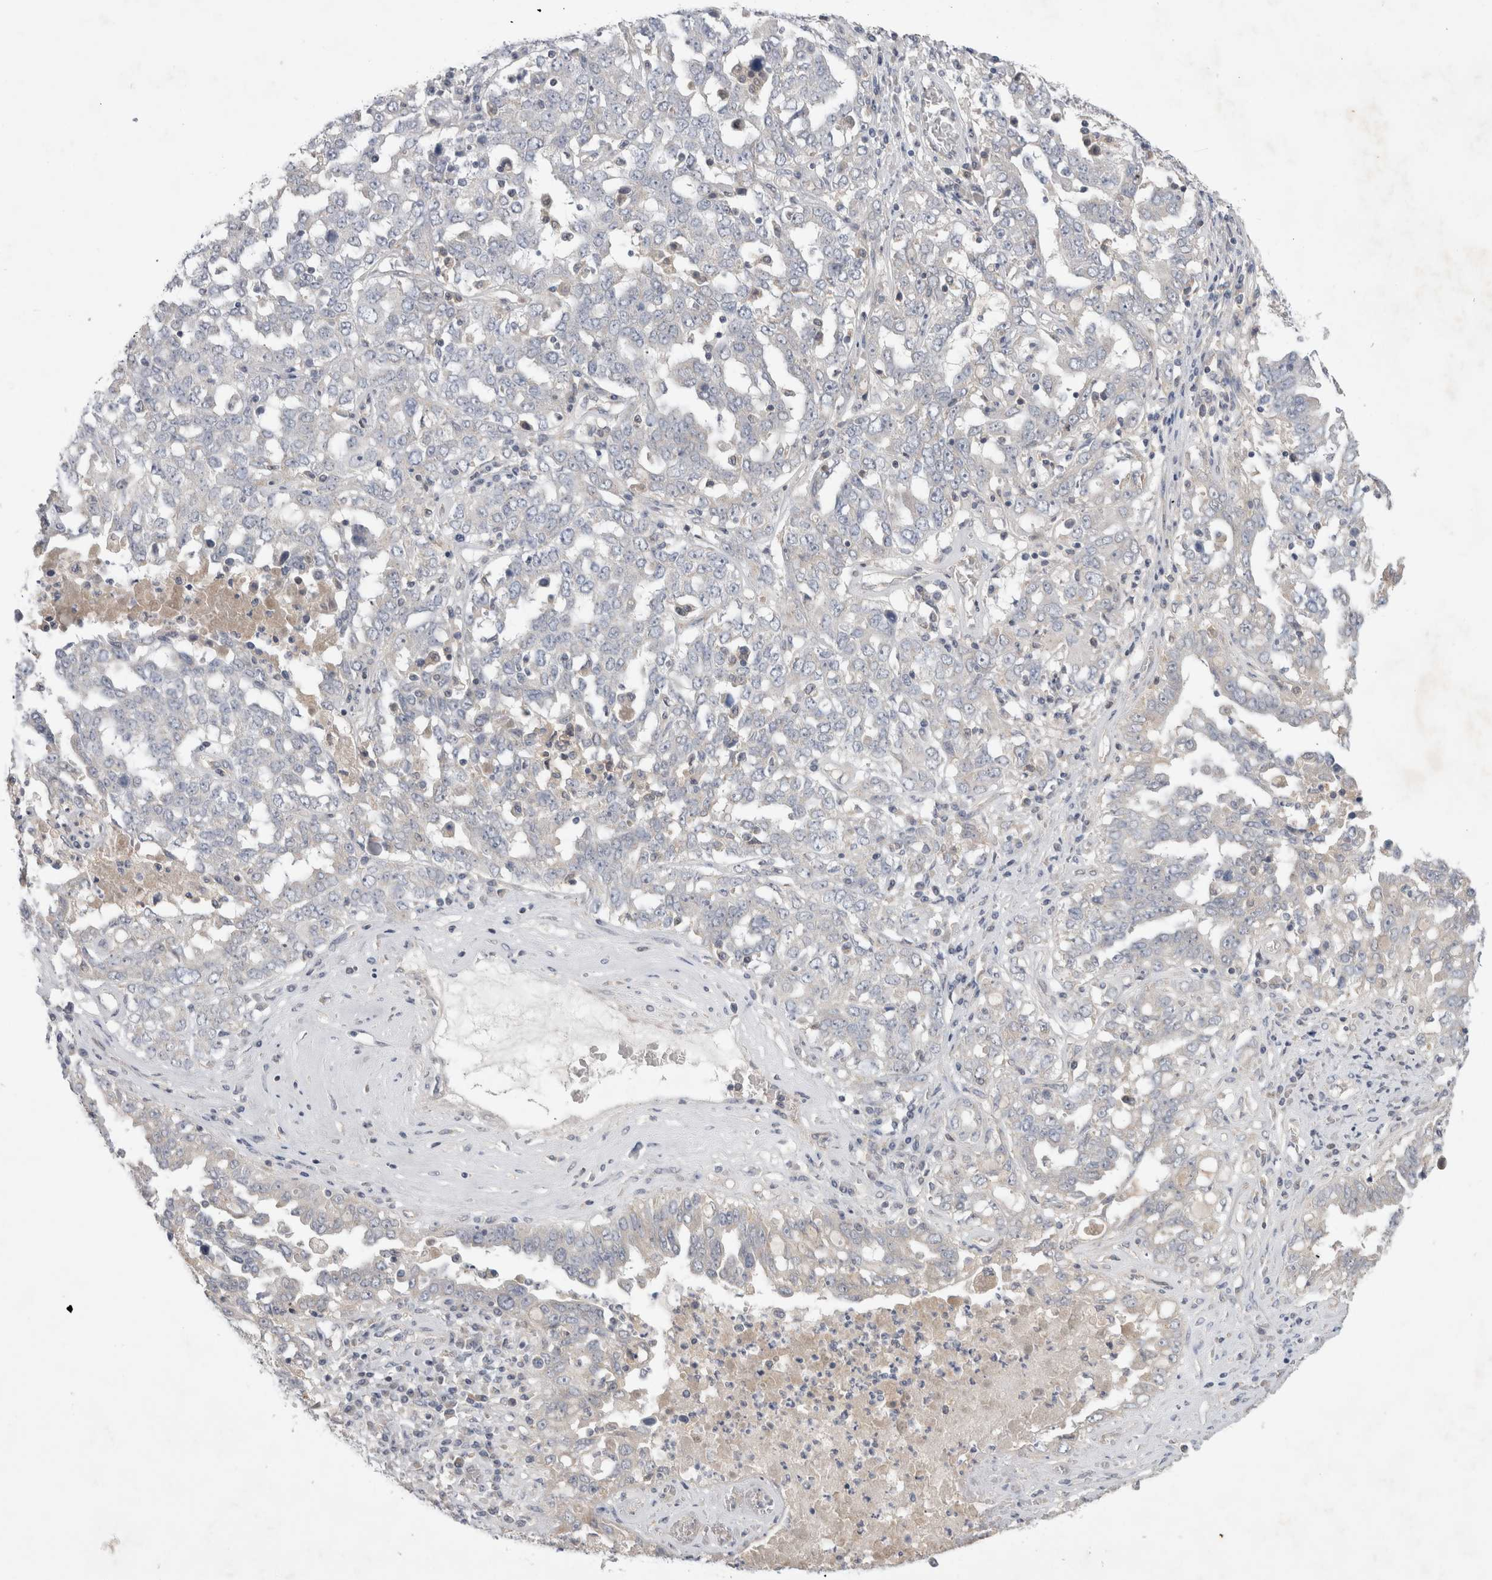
{"staining": {"intensity": "weak", "quantity": "<25%", "location": "cytoplasmic/membranous"}, "tissue": "ovarian cancer", "cell_type": "Tumor cells", "image_type": "cancer", "snomed": [{"axis": "morphology", "description": "Carcinoma, endometroid"}, {"axis": "topography", "description": "Ovary"}], "caption": "Micrograph shows no protein expression in tumor cells of ovarian cancer (endometroid carcinoma) tissue.", "gene": "SRD5A3", "patient": {"sex": "female", "age": 62}}